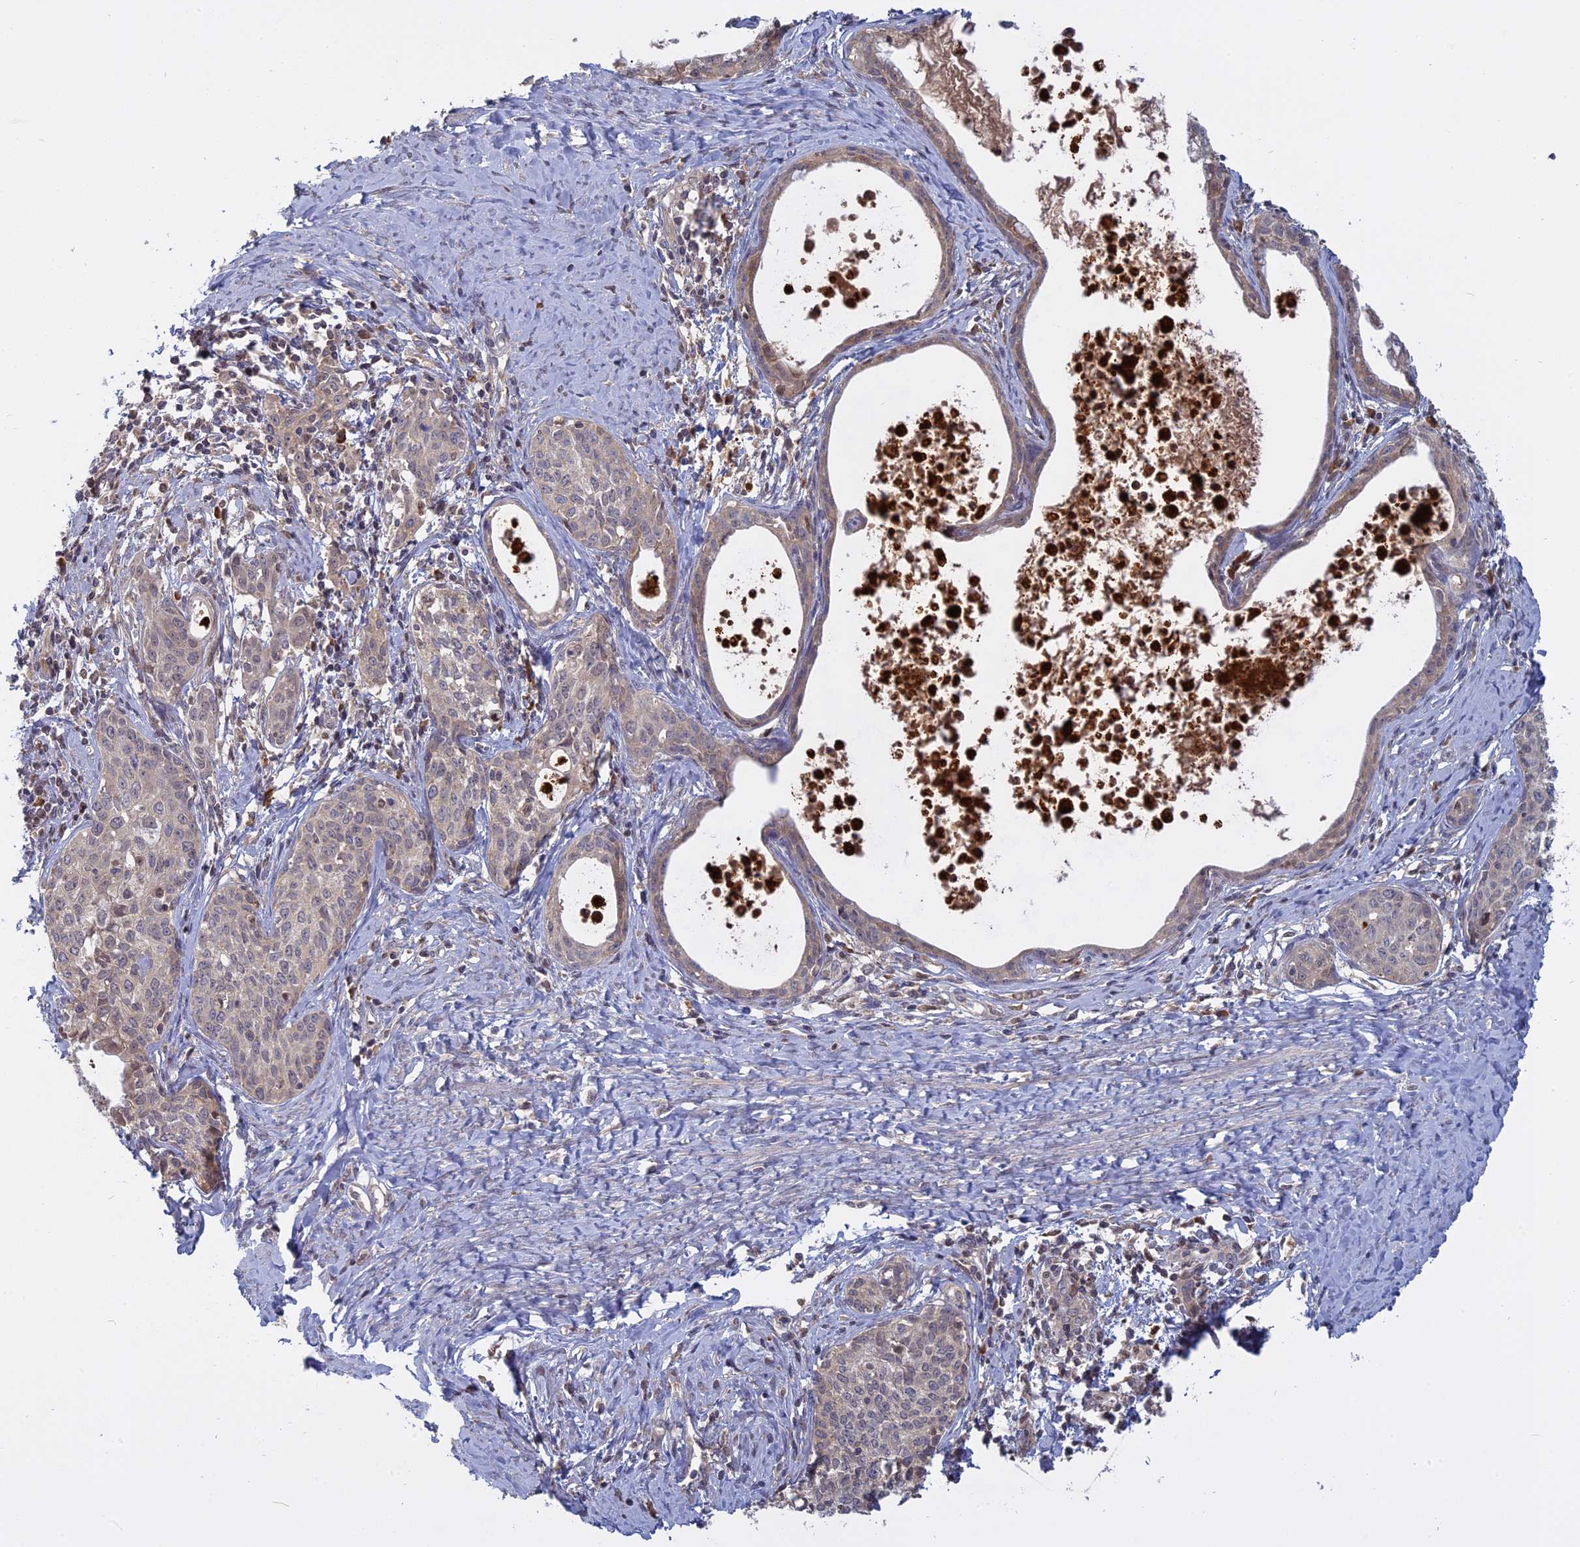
{"staining": {"intensity": "weak", "quantity": "25%-75%", "location": "cytoplasmic/membranous"}, "tissue": "cervical cancer", "cell_type": "Tumor cells", "image_type": "cancer", "snomed": [{"axis": "morphology", "description": "Squamous cell carcinoma, NOS"}, {"axis": "topography", "description": "Cervix"}], "caption": "Cervical cancer tissue demonstrates weak cytoplasmic/membranous expression in about 25%-75% of tumor cells", "gene": "TMEM208", "patient": {"sex": "female", "age": 52}}